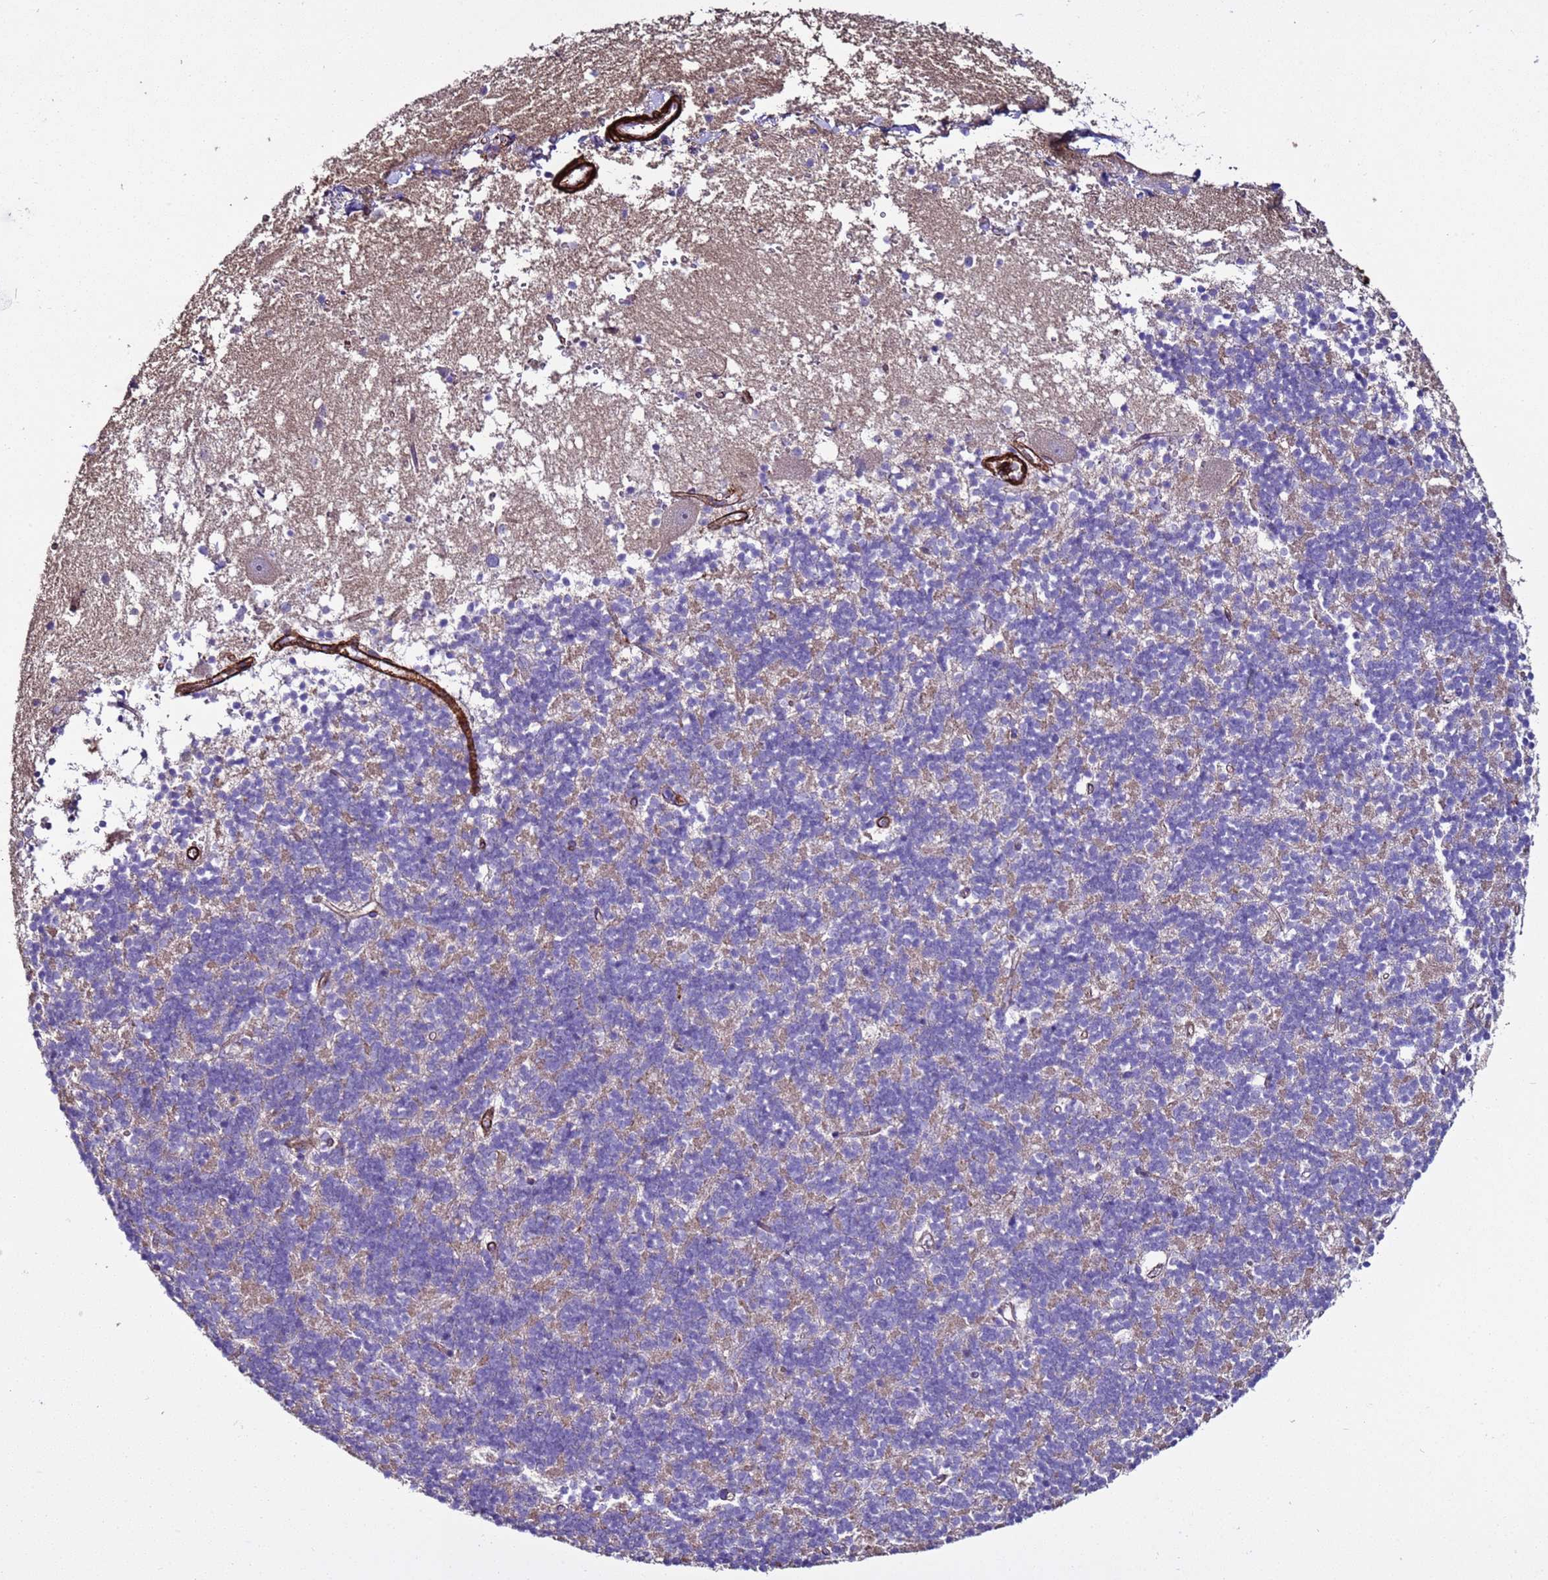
{"staining": {"intensity": "weak", "quantity": "<25%", "location": "cytoplasmic/membranous"}, "tissue": "cerebellum", "cell_type": "Cells in granular layer", "image_type": "normal", "snomed": [{"axis": "morphology", "description": "Normal tissue, NOS"}, {"axis": "topography", "description": "Cerebellum"}], "caption": "This is a histopathology image of immunohistochemistry staining of benign cerebellum, which shows no staining in cells in granular layer. (Stains: DAB (3,3'-diaminobenzidine) immunohistochemistry (IHC) with hematoxylin counter stain, Microscopy: brightfield microscopy at high magnification).", "gene": "RABL2A", "patient": {"sex": "male", "age": 54}}